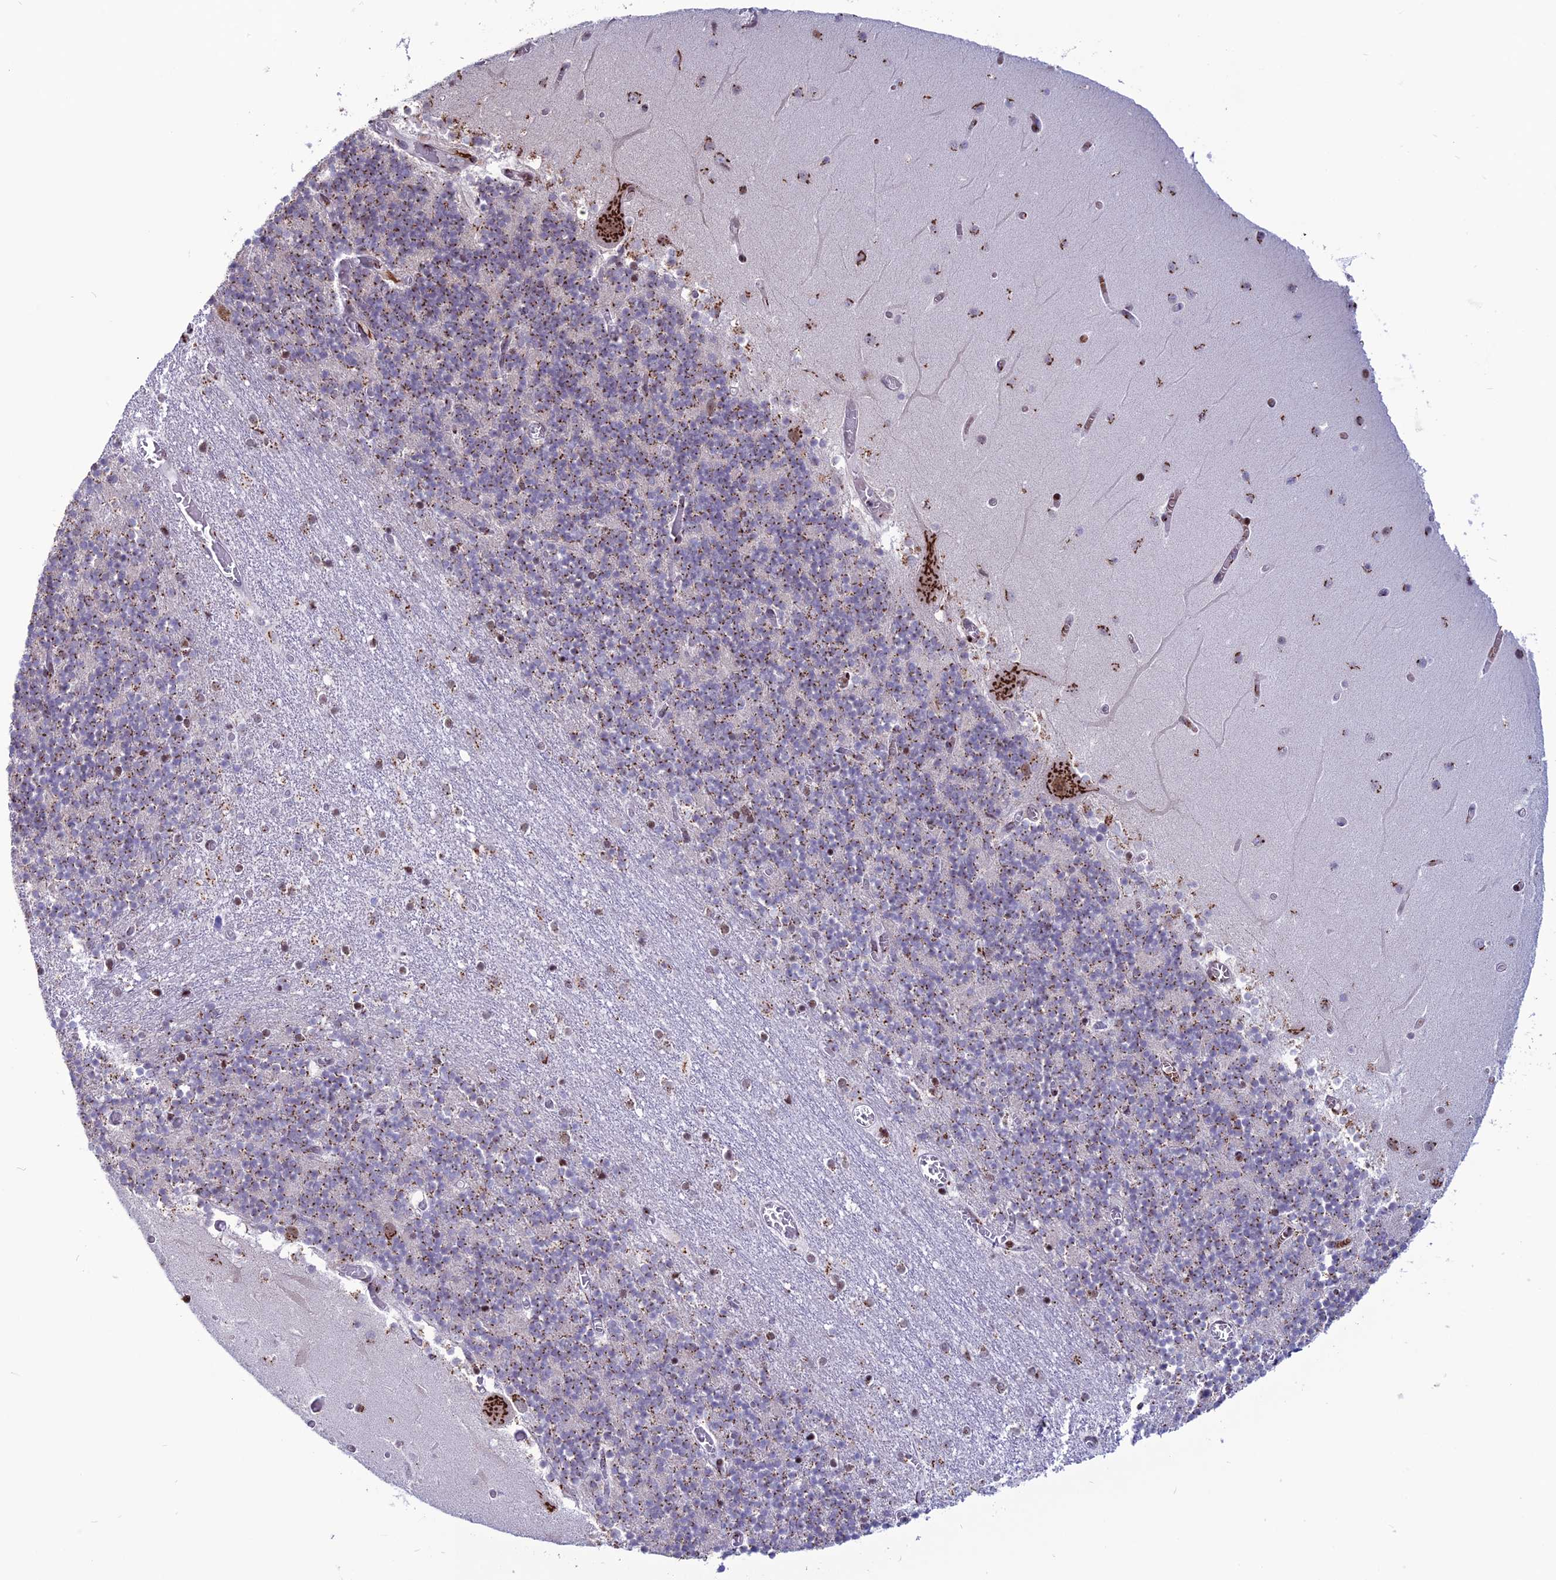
{"staining": {"intensity": "strong", "quantity": "25%-75%", "location": "cytoplasmic/membranous"}, "tissue": "cerebellum", "cell_type": "Cells in granular layer", "image_type": "normal", "snomed": [{"axis": "morphology", "description": "Normal tissue, NOS"}, {"axis": "topography", "description": "Cerebellum"}], "caption": "Immunohistochemistry (IHC) of benign cerebellum displays high levels of strong cytoplasmic/membranous expression in approximately 25%-75% of cells in granular layer. (DAB IHC with brightfield microscopy, high magnification).", "gene": "PLEKHA4", "patient": {"sex": "female", "age": 28}}